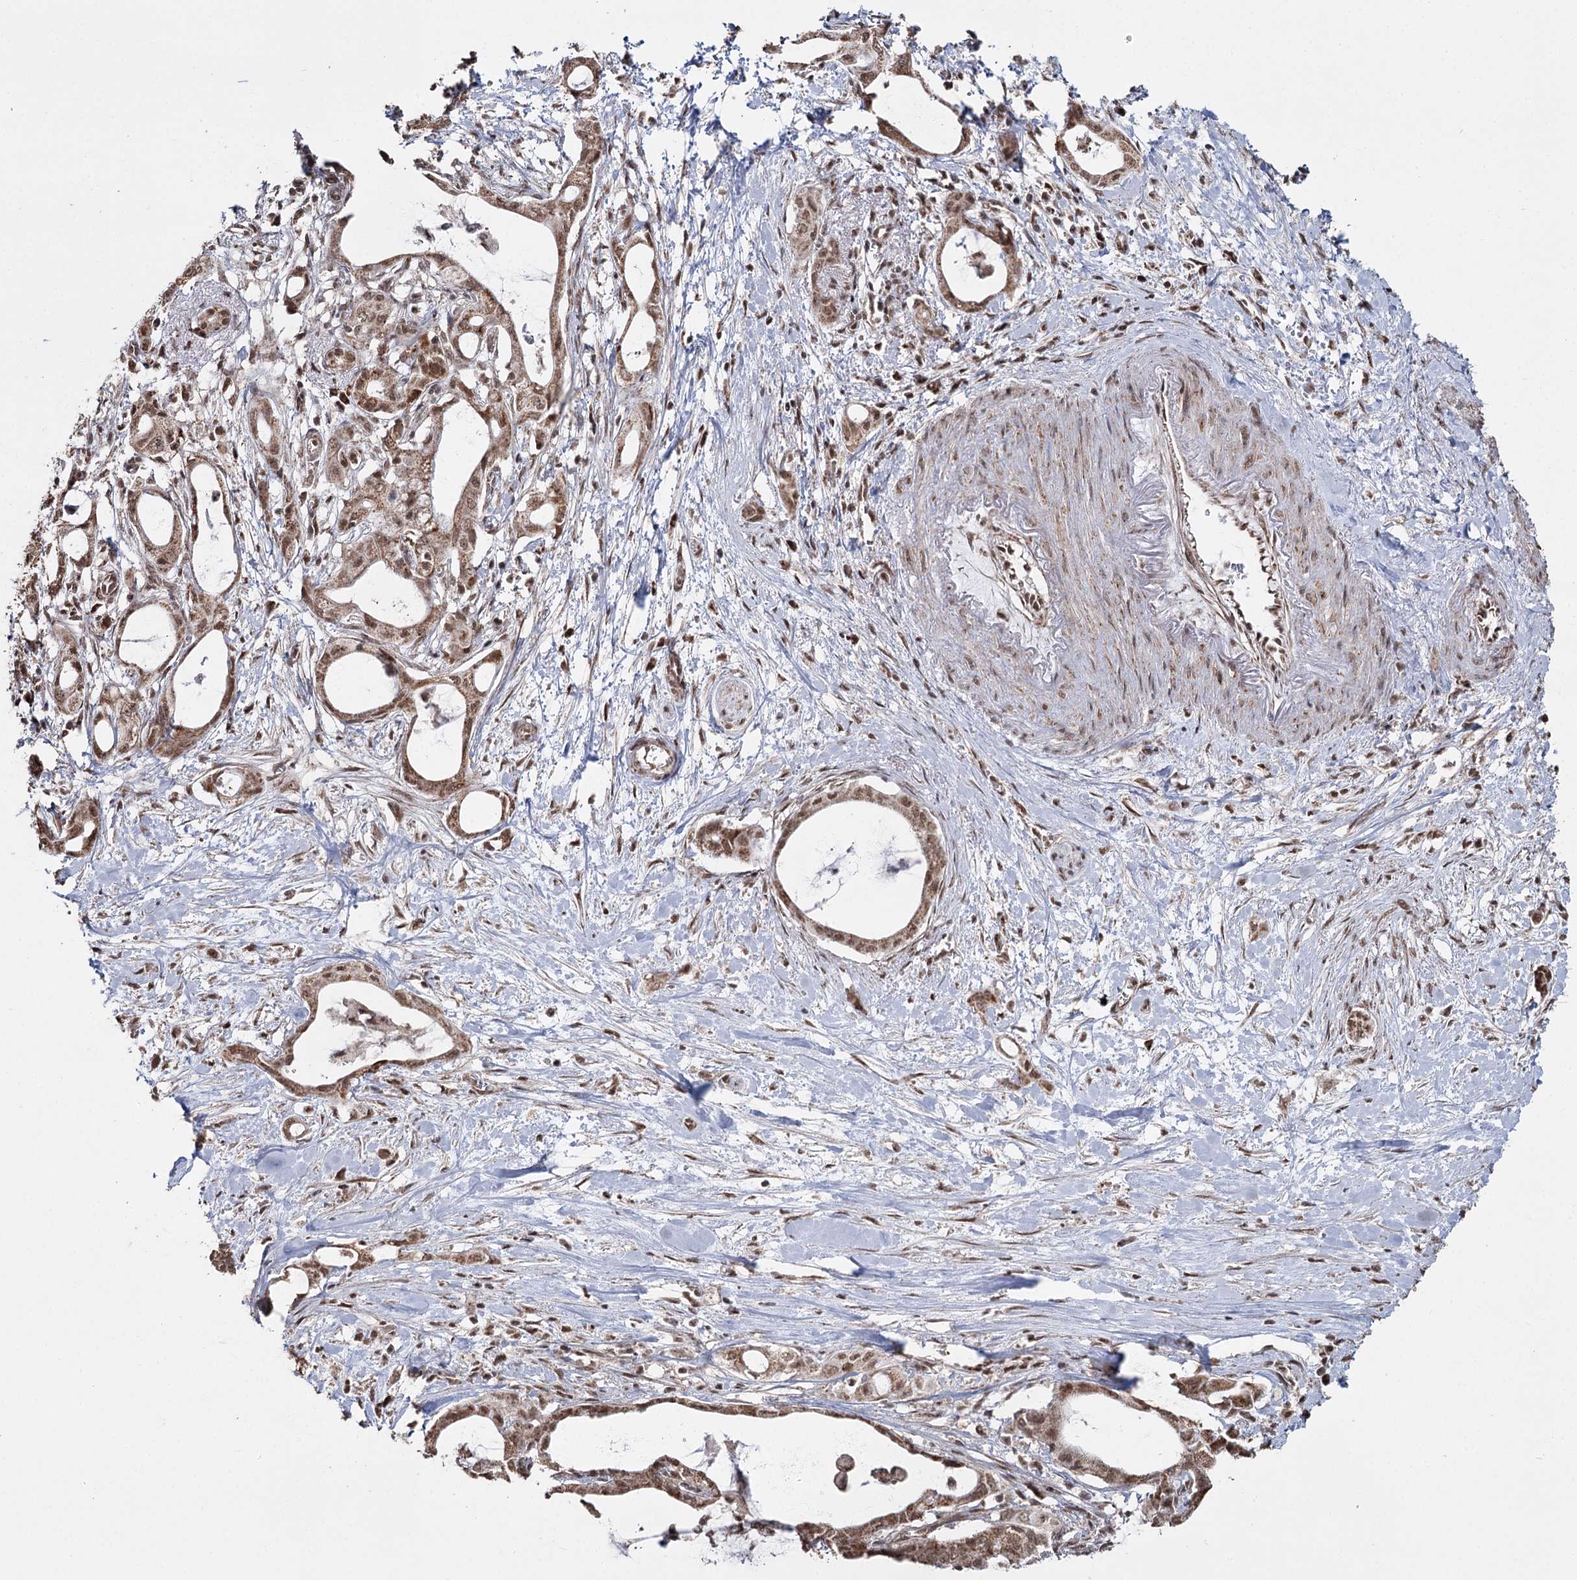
{"staining": {"intensity": "moderate", "quantity": ">75%", "location": "cytoplasmic/membranous,nuclear"}, "tissue": "pancreatic cancer", "cell_type": "Tumor cells", "image_type": "cancer", "snomed": [{"axis": "morphology", "description": "Adenocarcinoma, NOS"}, {"axis": "topography", "description": "Pancreas"}], "caption": "Tumor cells reveal moderate cytoplasmic/membranous and nuclear positivity in about >75% of cells in adenocarcinoma (pancreatic).", "gene": "PDHX", "patient": {"sex": "male", "age": 72}}